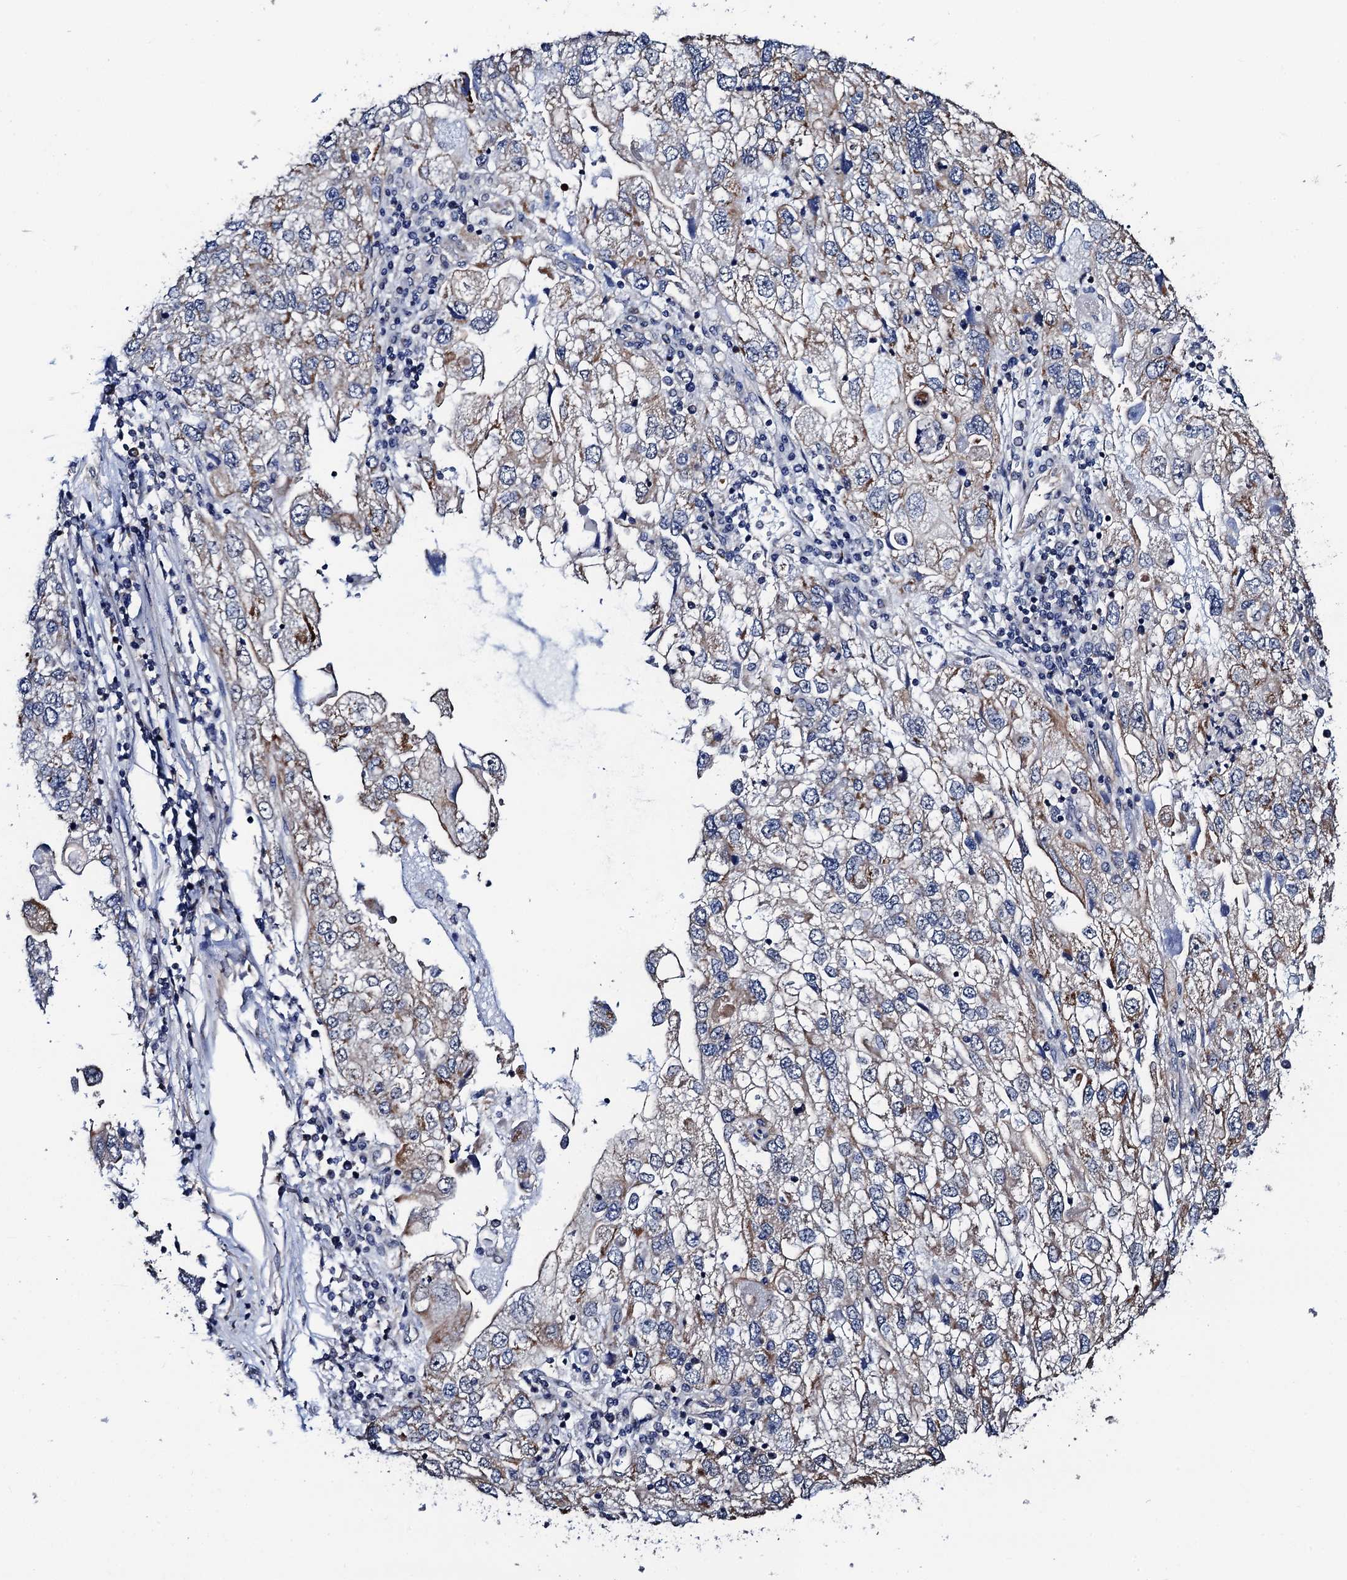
{"staining": {"intensity": "weak", "quantity": "25%-75%", "location": "cytoplasmic/membranous"}, "tissue": "endometrial cancer", "cell_type": "Tumor cells", "image_type": "cancer", "snomed": [{"axis": "morphology", "description": "Adenocarcinoma, NOS"}, {"axis": "topography", "description": "Endometrium"}], "caption": "Endometrial adenocarcinoma stained with DAB immunohistochemistry (IHC) reveals low levels of weak cytoplasmic/membranous expression in about 25%-75% of tumor cells. The staining was performed using DAB (3,3'-diaminobenzidine), with brown indicating positive protein expression. Nuclei are stained blue with hematoxylin.", "gene": "PTCD3", "patient": {"sex": "female", "age": 49}}